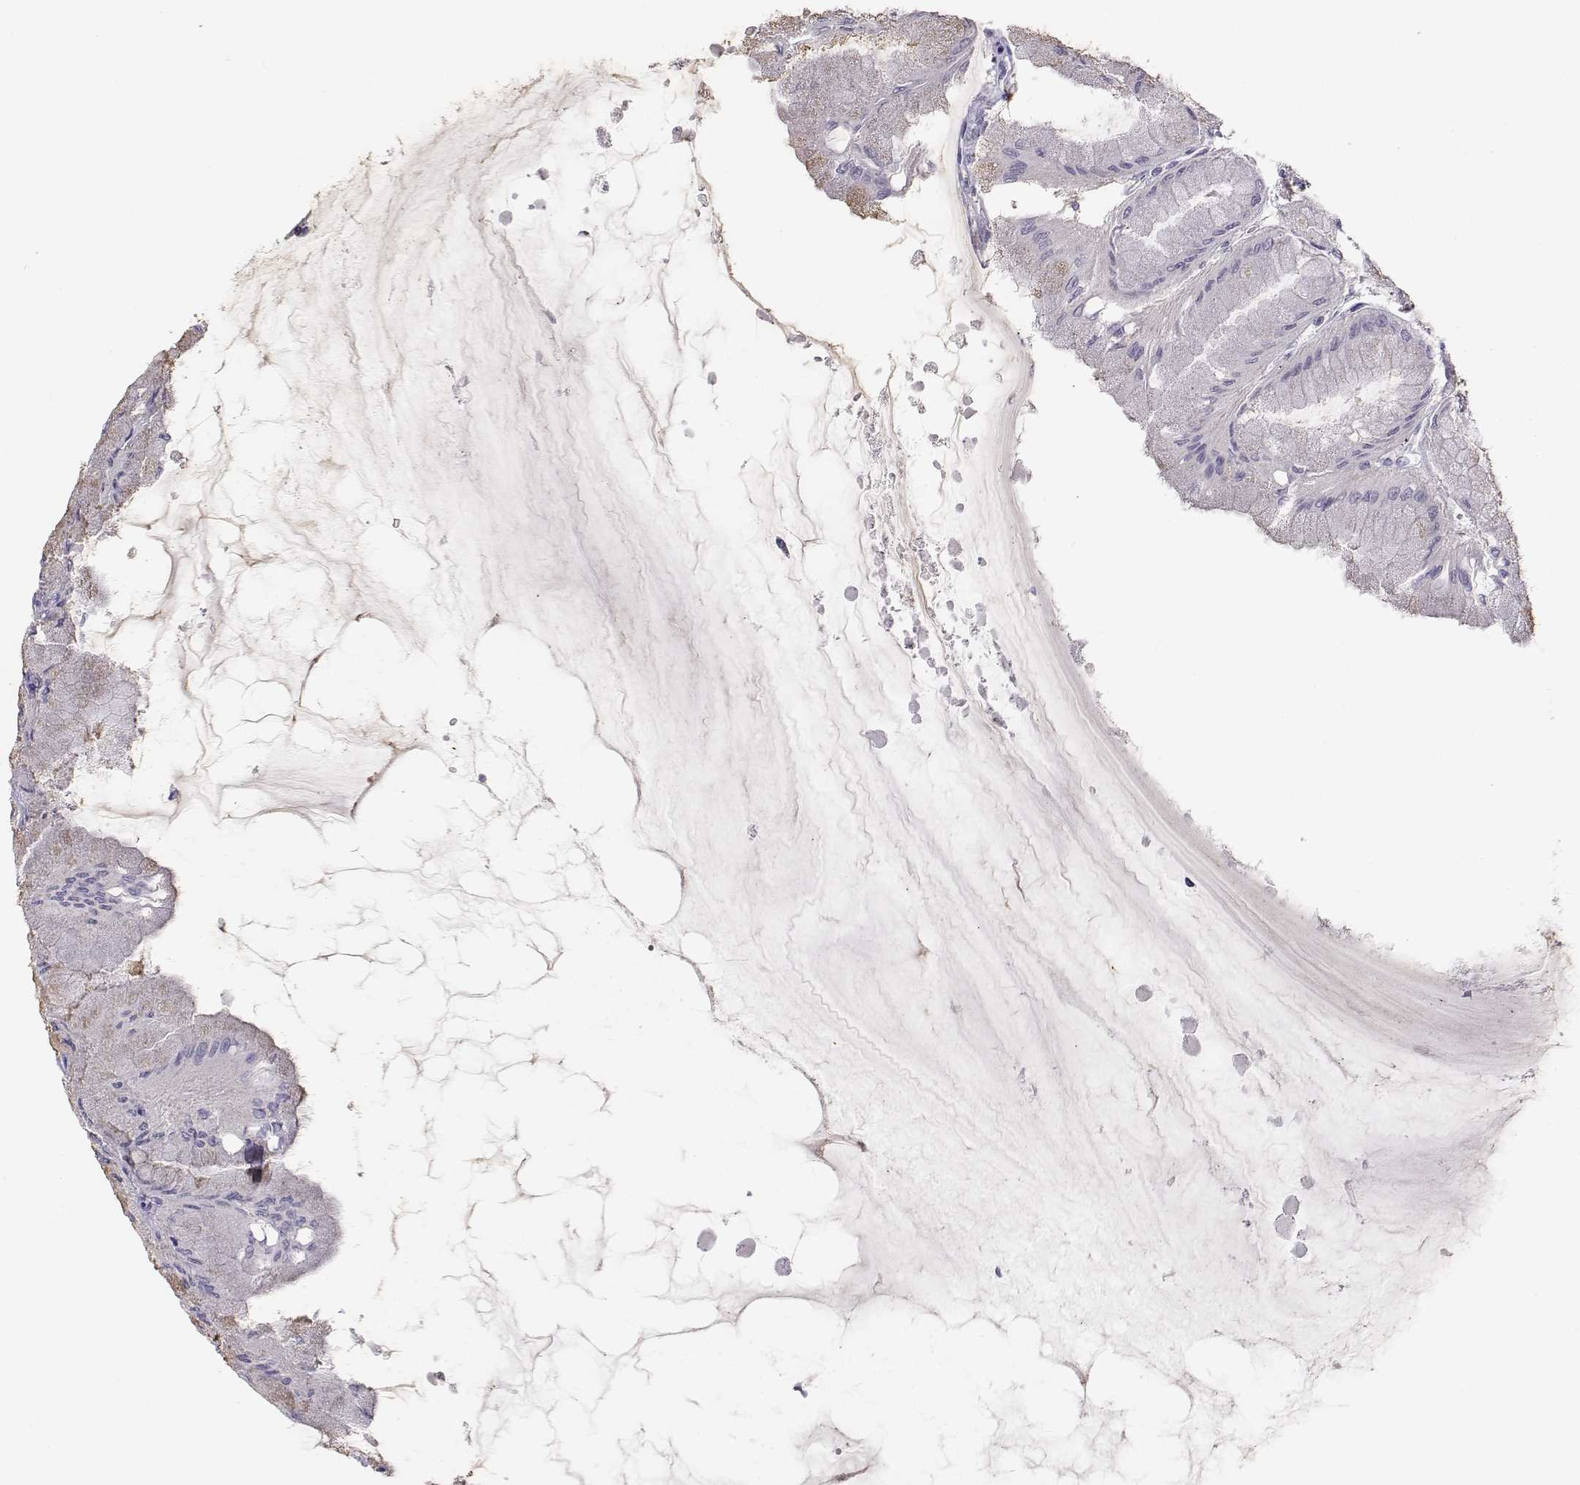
{"staining": {"intensity": "negative", "quantity": "none", "location": "none"}, "tissue": "stomach", "cell_type": "Glandular cells", "image_type": "normal", "snomed": [{"axis": "morphology", "description": "Normal tissue, NOS"}, {"axis": "topography", "description": "Stomach, upper"}], "caption": "The photomicrograph demonstrates no staining of glandular cells in unremarkable stomach. (DAB (3,3'-diaminobenzidine) IHC visualized using brightfield microscopy, high magnification).", "gene": "KCNMB4", "patient": {"sex": "male", "age": 60}}